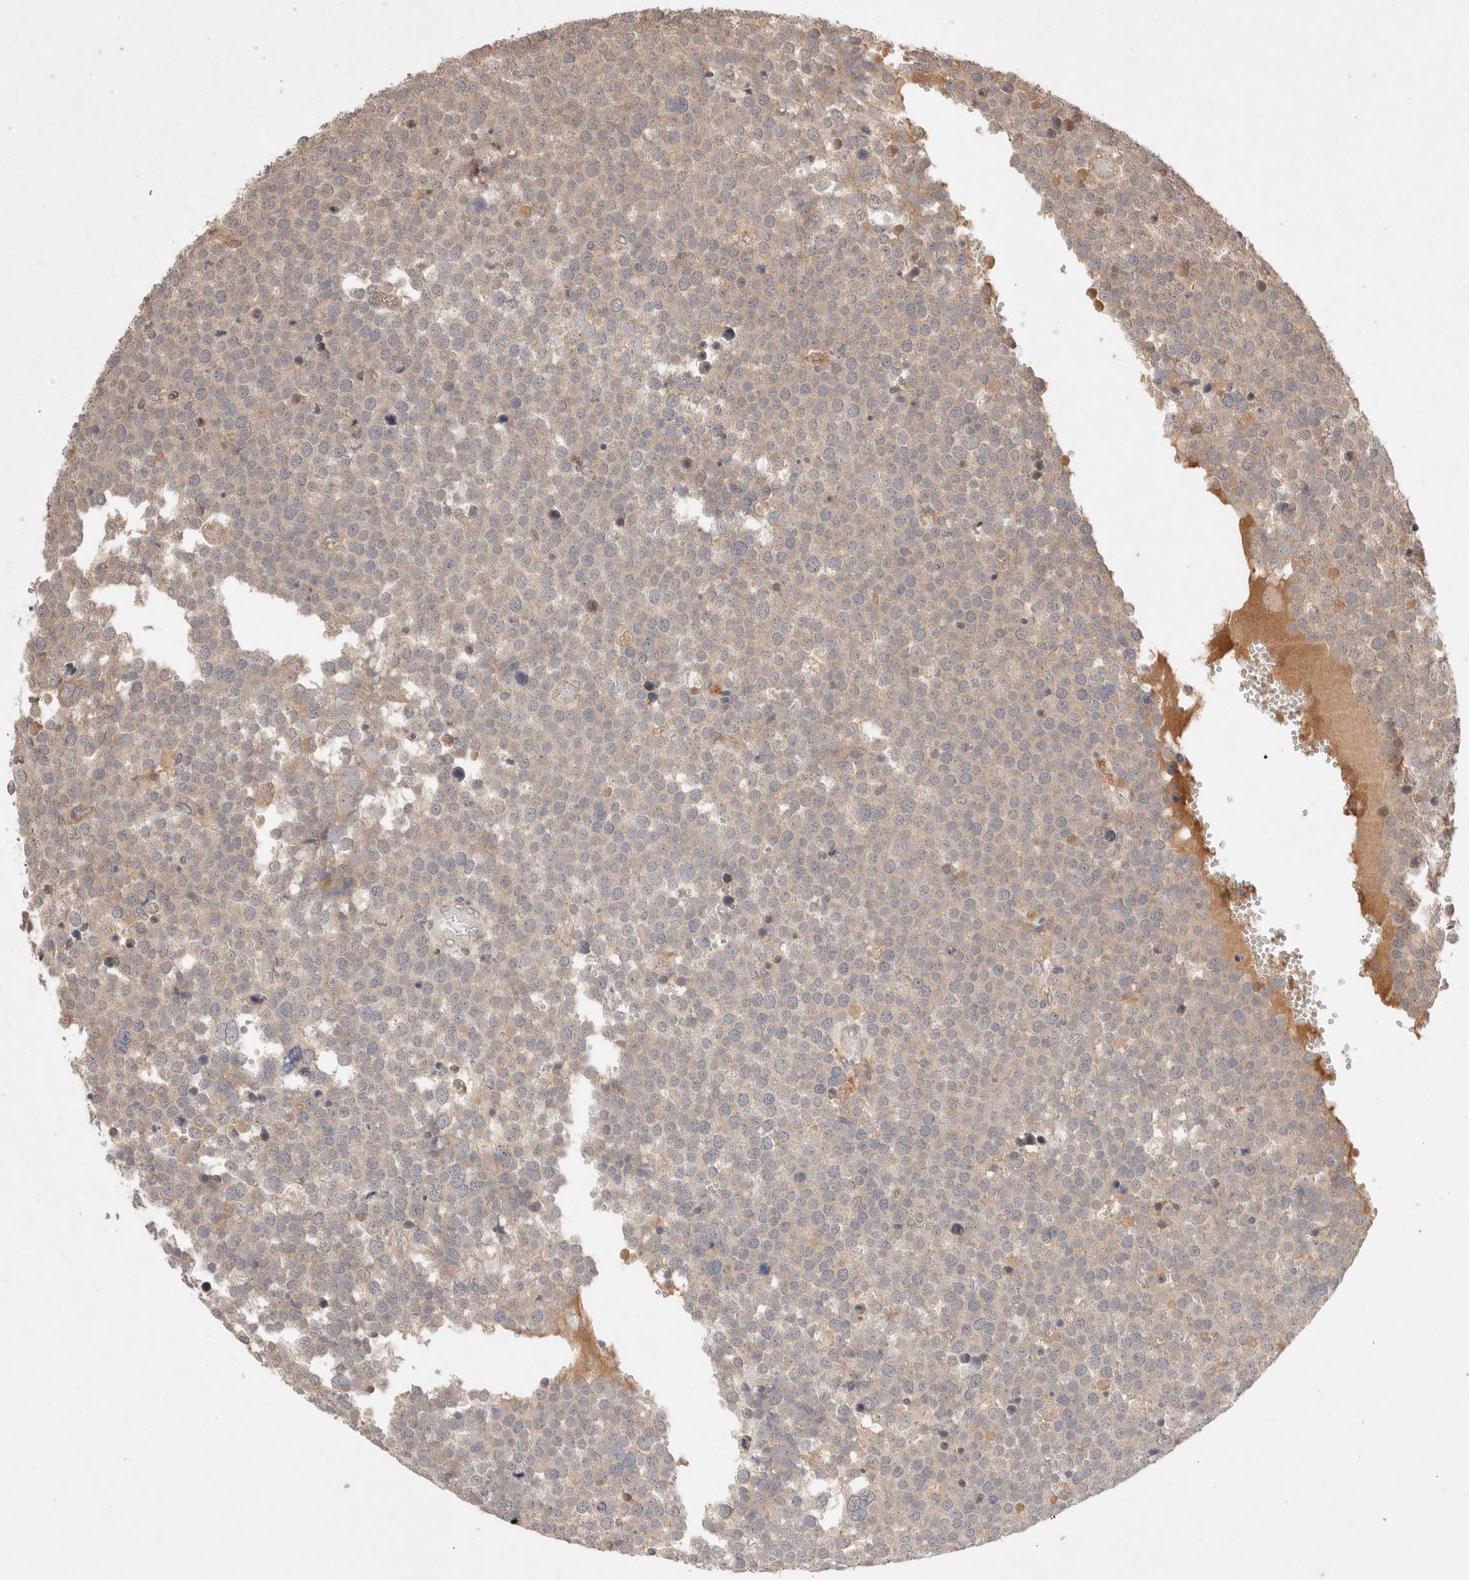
{"staining": {"intensity": "weak", "quantity": ">75%", "location": "cytoplasmic/membranous"}, "tissue": "testis cancer", "cell_type": "Tumor cells", "image_type": "cancer", "snomed": [{"axis": "morphology", "description": "Seminoma, NOS"}, {"axis": "topography", "description": "Testis"}], "caption": "Brown immunohistochemical staining in testis seminoma exhibits weak cytoplasmic/membranous expression in about >75% of tumor cells.", "gene": "KLHL20", "patient": {"sex": "male", "age": 71}}